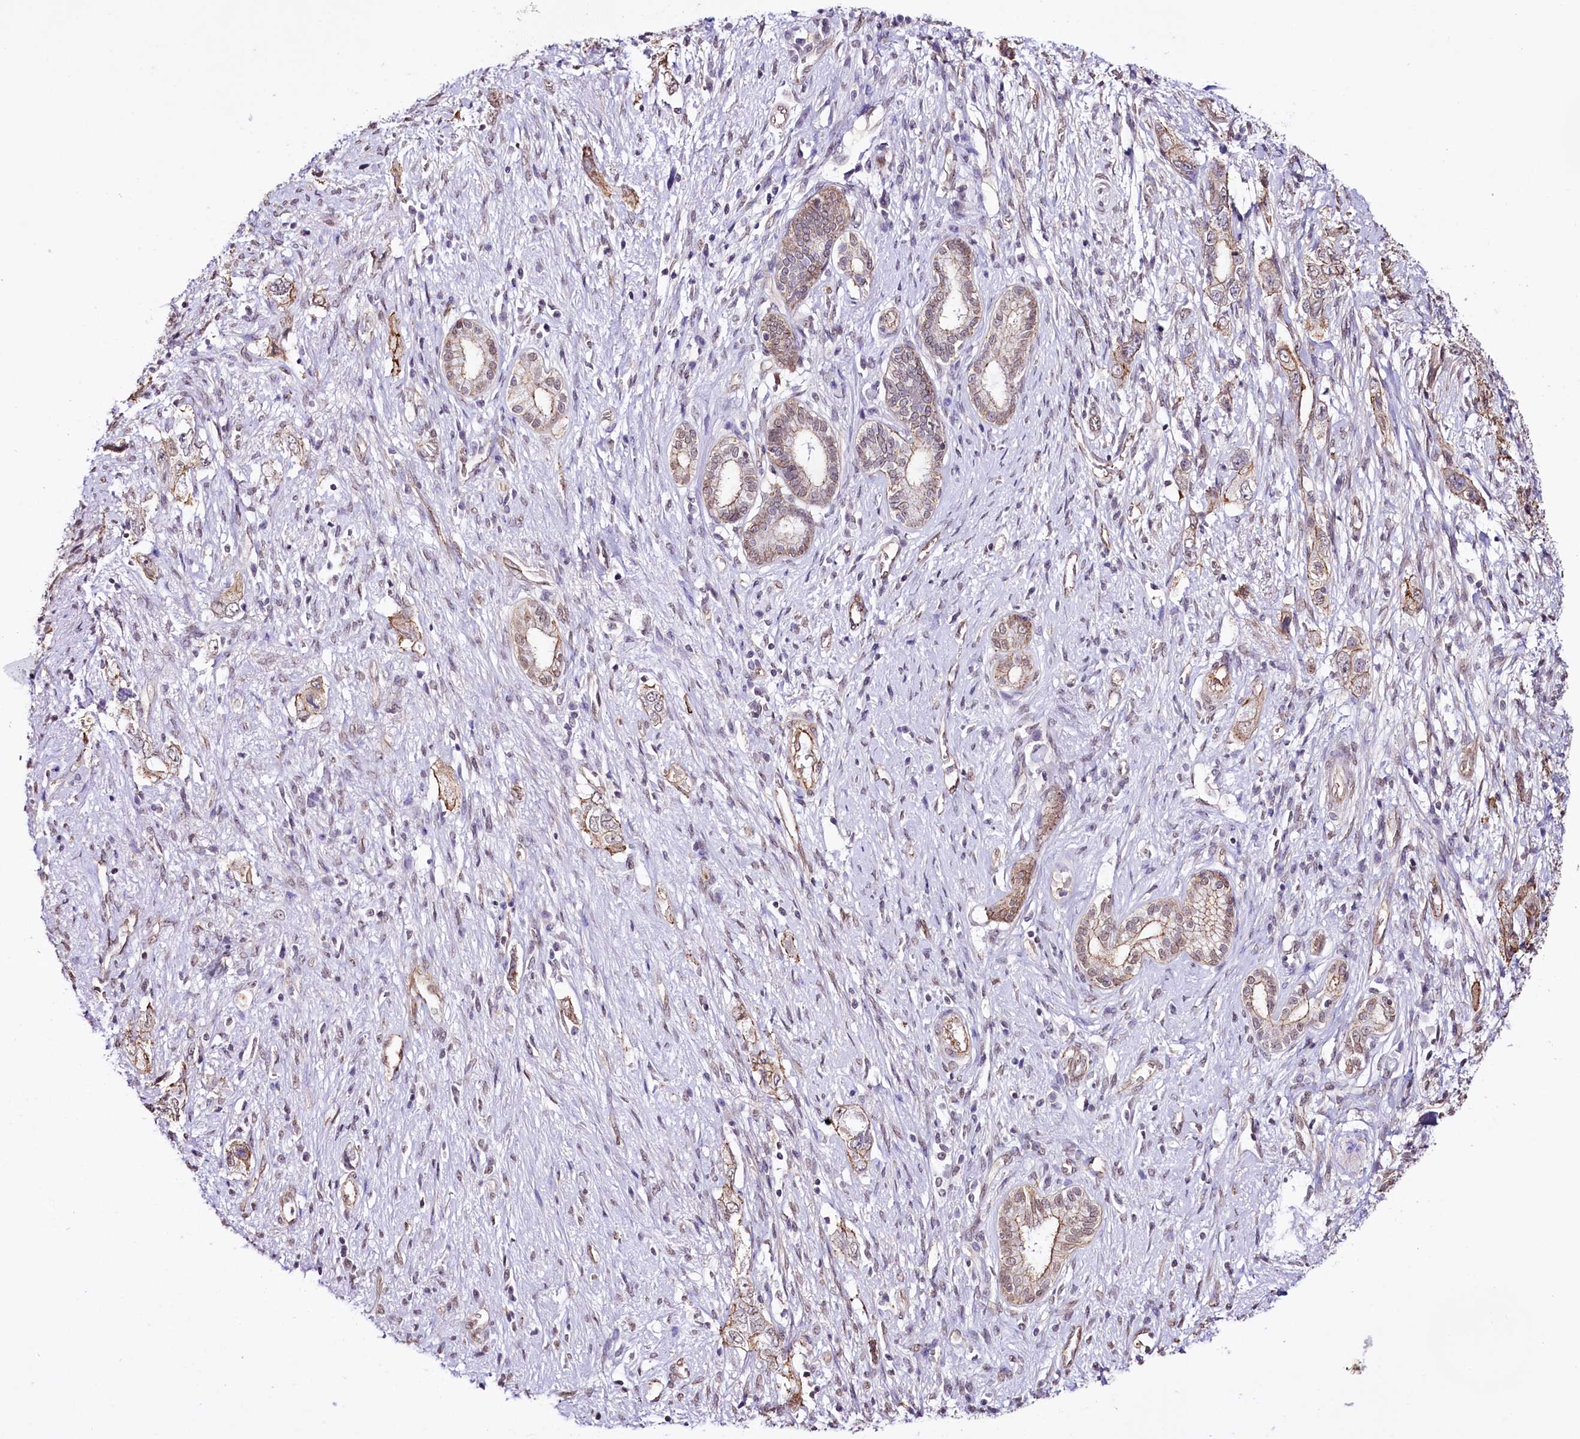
{"staining": {"intensity": "moderate", "quantity": "<25%", "location": "cytoplasmic/membranous"}, "tissue": "pancreatic cancer", "cell_type": "Tumor cells", "image_type": "cancer", "snomed": [{"axis": "morphology", "description": "Adenocarcinoma, NOS"}, {"axis": "topography", "description": "Pancreas"}], "caption": "The immunohistochemical stain shows moderate cytoplasmic/membranous expression in tumor cells of adenocarcinoma (pancreatic) tissue.", "gene": "ST7", "patient": {"sex": "female", "age": 73}}